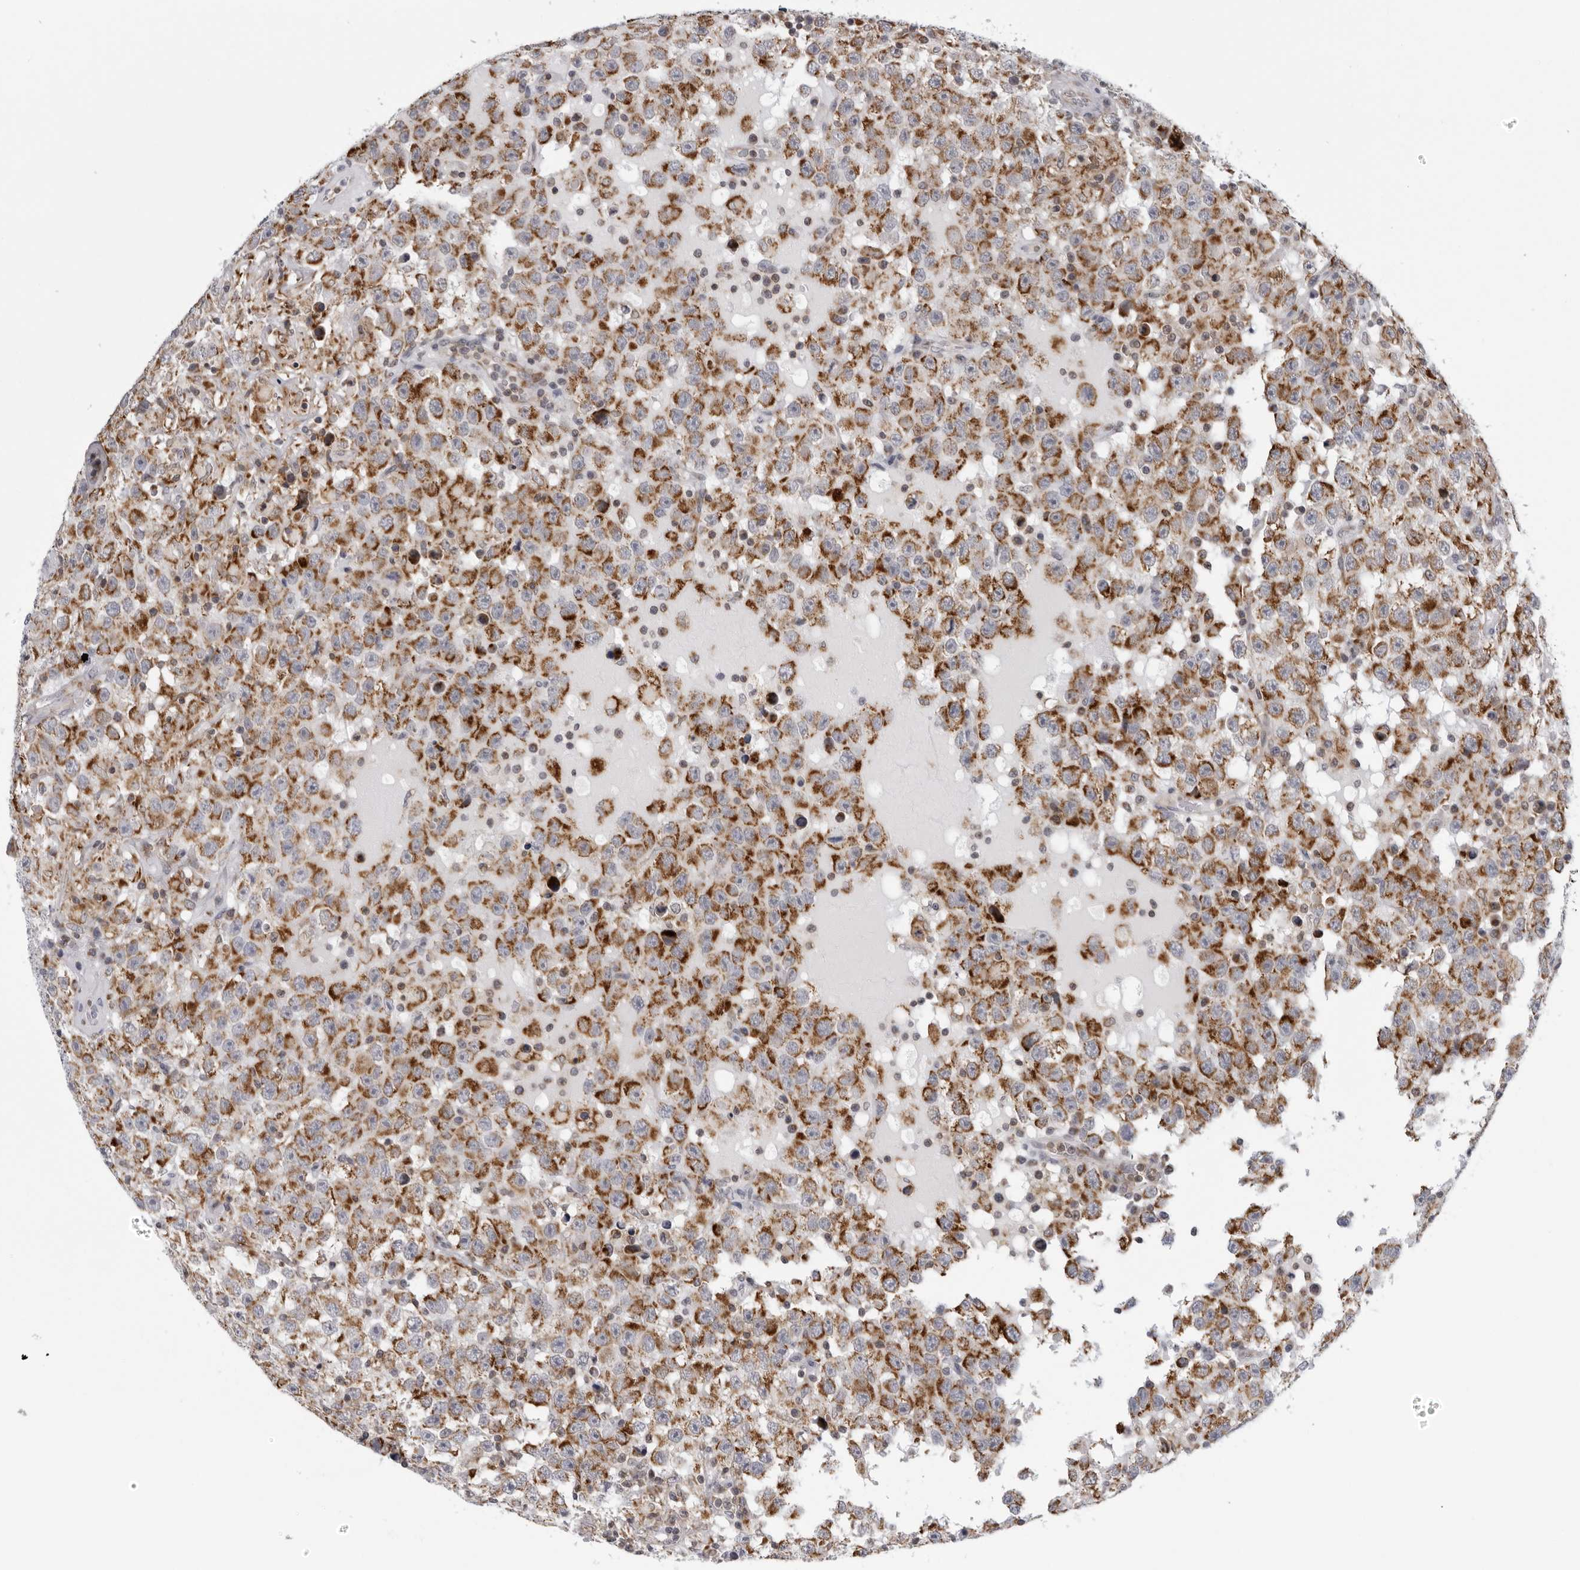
{"staining": {"intensity": "strong", "quantity": ">75%", "location": "cytoplasmic/membranous"}, "tissue": "testis cancer", "cell_type": "Tumor cells", "image_type": "cancer", "snomed": [{"axis": "morphology", "description": "Seminoma, NOS"}, {"axis": "topography", "description": "Testis"}], "caption": "Testis cancer (seminoma) stained with a brown dye exhibits strong cytoplasmic/membranous positive positivity in approximately >75% of tumor cells.", "gene": "CPT2", "patient": {"sex": "male", "age": 41}}